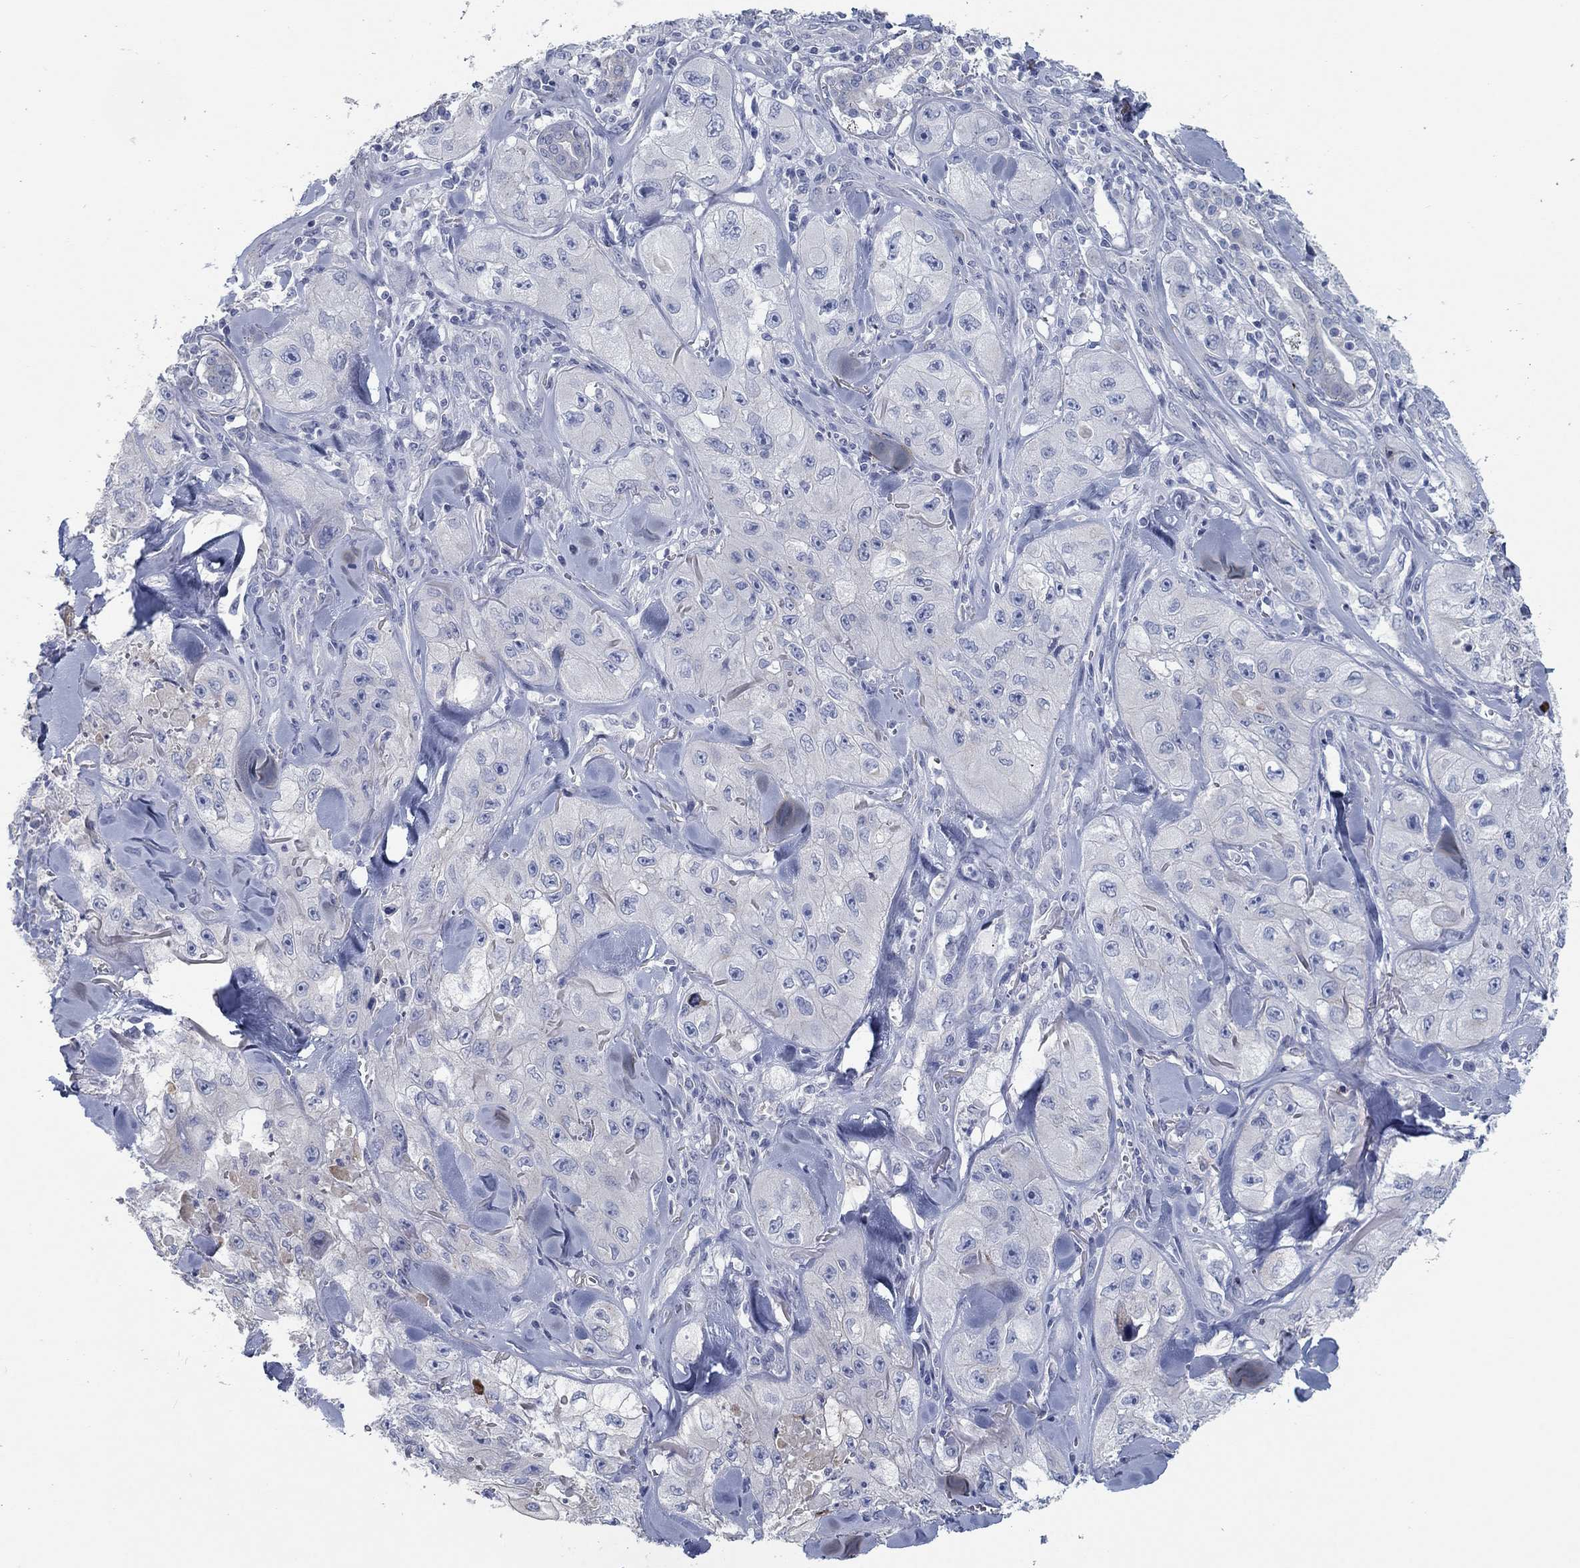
{"staining": {"intensity": "negative", "quantity": "none", "location": "none"}, "tissue": "skin cancer", "cell_type": "Tumor cells", "image_type": "cancer", "snomed": [{"axis": "morphology", "description": "Squamous cell carcinoma, NOS"}, {"axis": "topography", "description": "Skin"}, {"axis": "topography", "description": "Subcutis"}], "caption": "Immunohistochemistry (IHC) image of human skin cancer stained for a protein (brown), which reveals no expression in tumor cells.", "gene": "APOC3", "patient": {"sex": "male", "age": 73}}